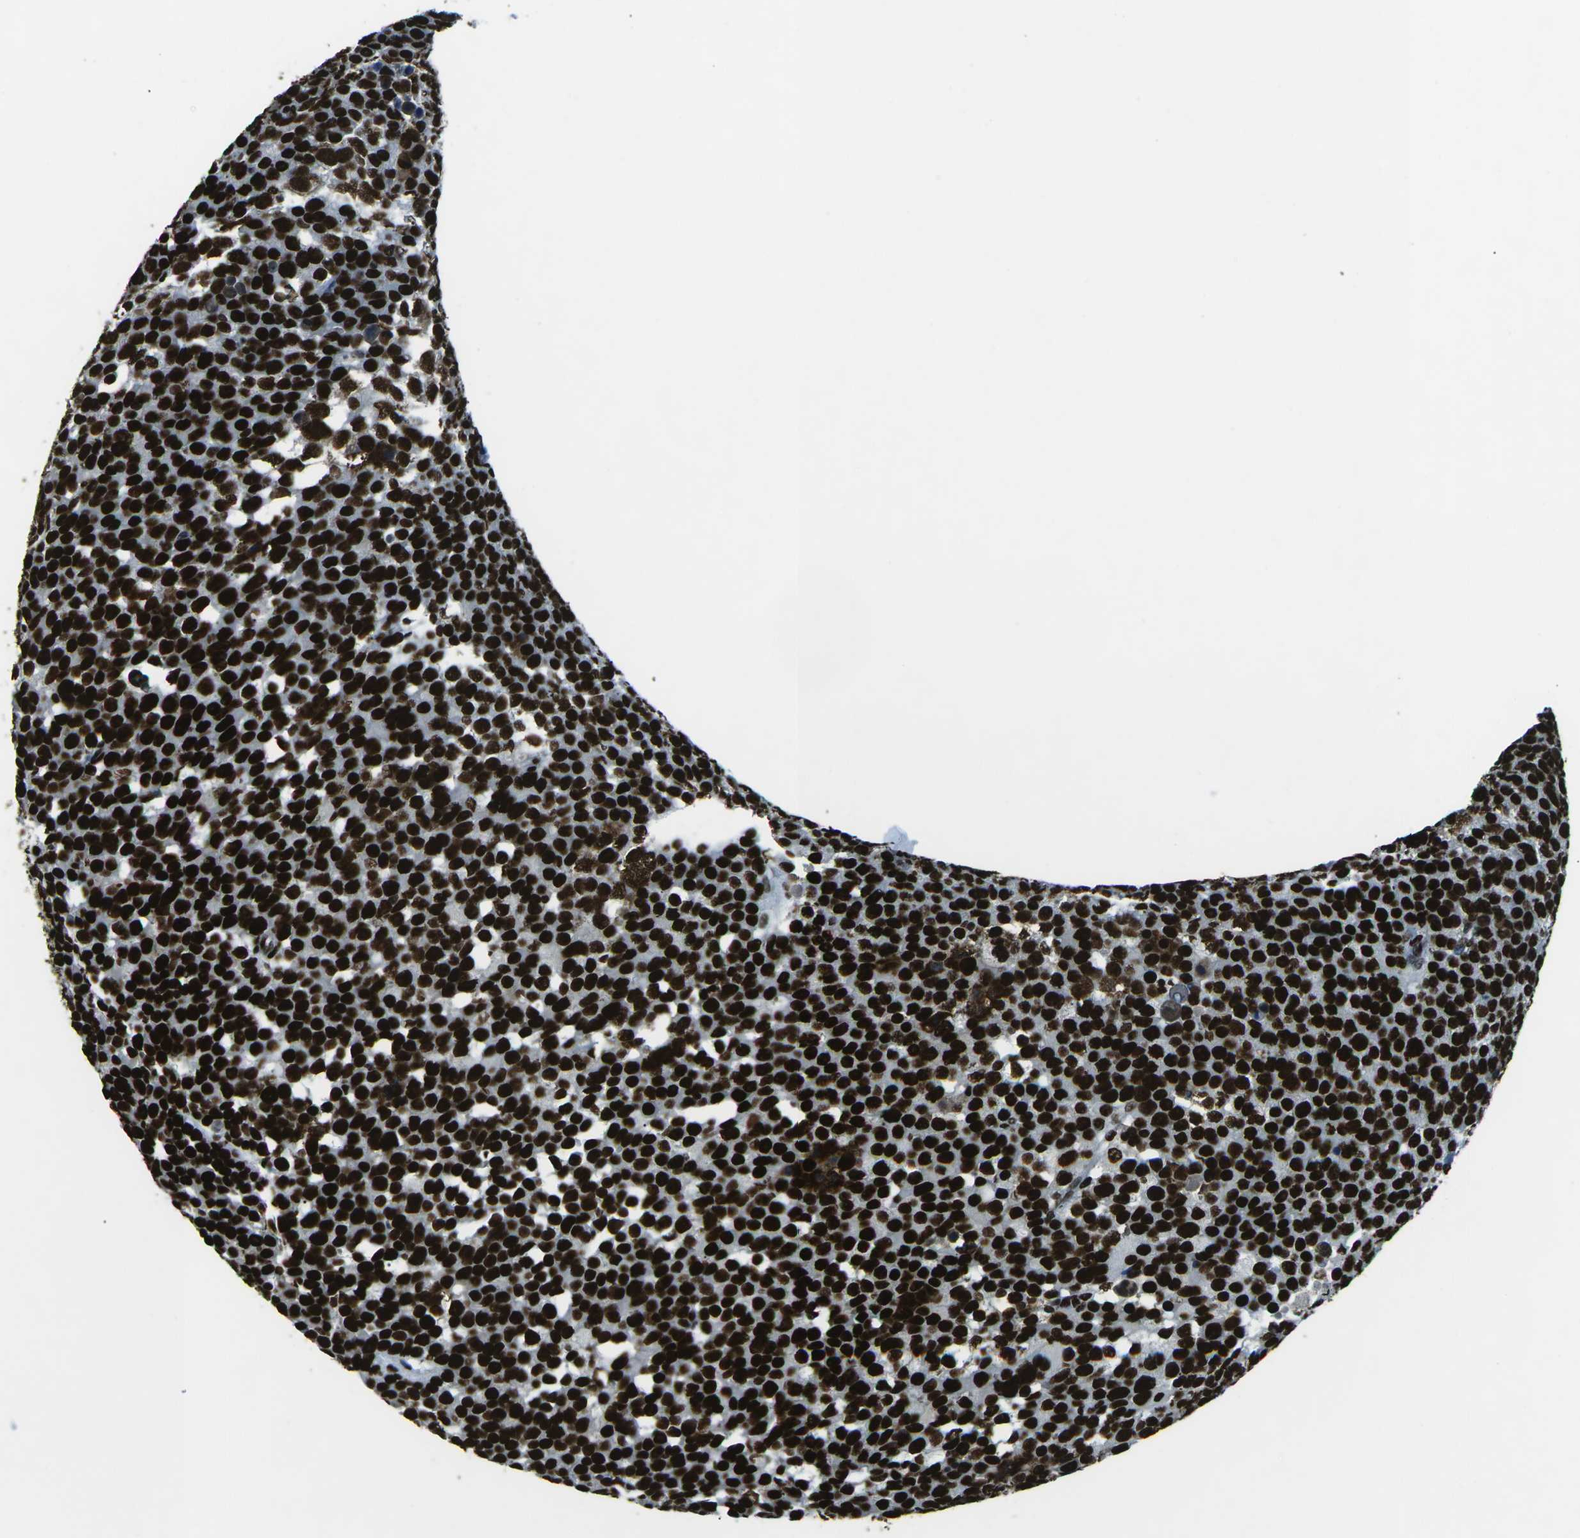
{"staining": {"intensity": "strong", "quantity": ">75%", "location": "nuclear"}, "tissue": "testis cancer", "cell_type": "Tumor cells", "image_type": "cancer", "snomed": [{"axis": "morphology", "description": "Seminoma, NOS"}, {"axis": "topography", "description": "Testis"}], "caption": "Strong nuclear positivity is appreciated in about >75% of tumor cells in seminoma (testis).", "gene": "HNRNPL", "patient": {"sex": "male", "age": 71}}